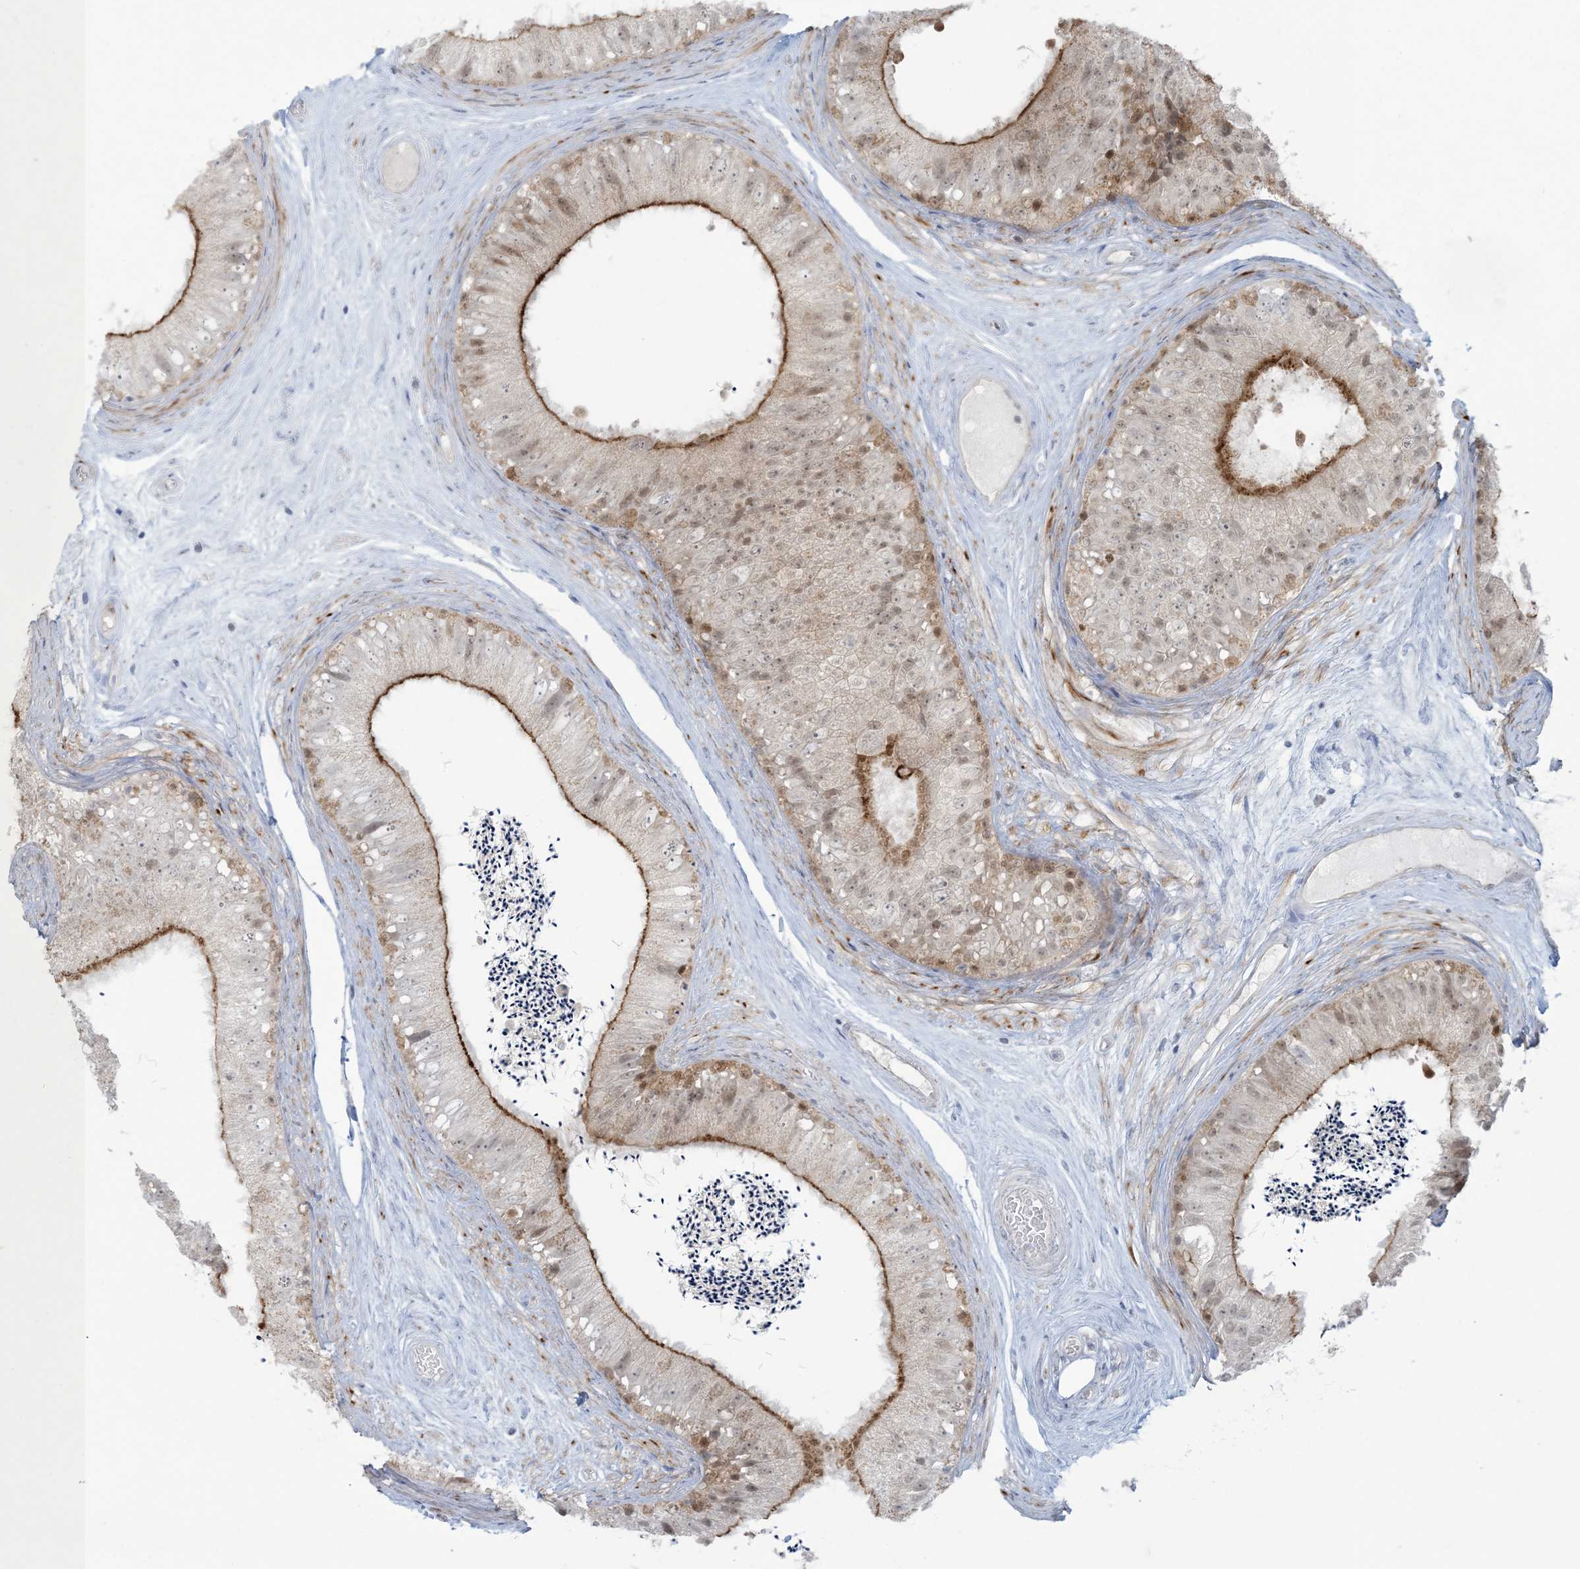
{"staining": {"intensity": "moderate", "quantity": "25%-75%", "location": "cytoplasmic/membranous,nuclear"}, "tissue": "epididymis", "cell_type": "Glandular cells", "image_type": "normal", "snomed": [{"axis": "morphology", "description": "Normal tissue, NOS"}, {"axis": "topography", "description": "Epididymis"}], "caption": "IHC (DAB (3,3'-diaminobenzidine)) staining of normal epididymis reveals moderate cytoplasmic/membranous,nuclear protein staining in about 25%-75% of glandular cells. The staining was performed using DAB to visualize the protein expression in brown, while the nuclei were stained in blue with hematoxylin (Magnification: 20x).", "gene": "NRBP2", "patient": {"sex": "male", "age": 77}}